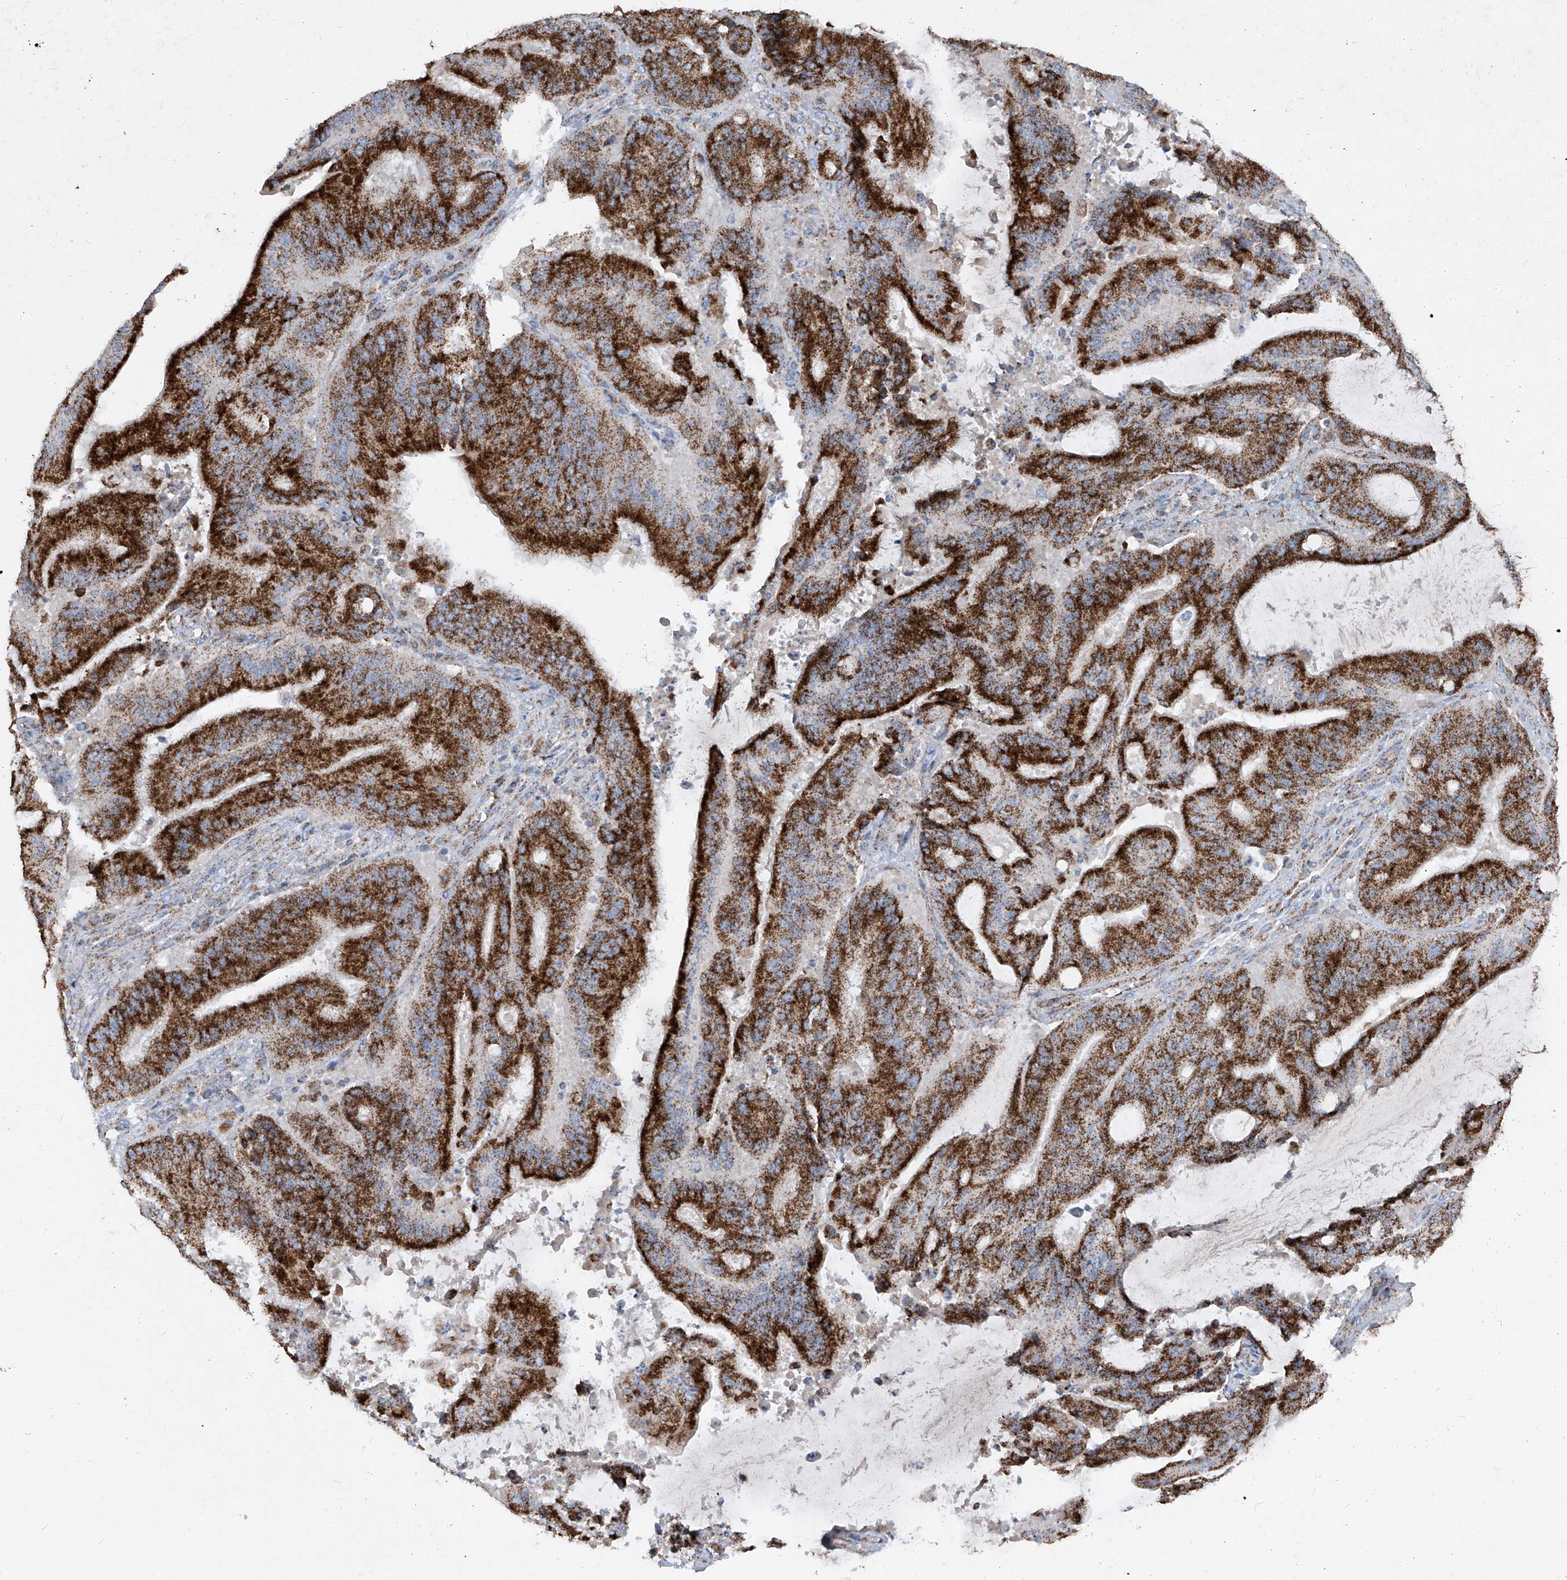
{"staining": {"intensity": "strong", "quantity": ">75%", "location": "cytoplasmic/membranous"}, "tissue": "liver cancer", "cell_type": "Tumor cells", "image_type": "cancer", "snomed": [{"axis": "morphology", "description": "Normal tissue, NOS"}, {"axis": "morphology", "description": "Cholangiocarcinoma"}, {"axis": "topography", "description": "Liver"}, {"axis": "topography", "description": "Peripheral nerve tissue"}], "caption": "Tumor cells show high levels of strong cytoplasmic/membranous expression in about >75% of cells in human liver cancer.", "gene": "ABCD3", "patient": {"sex": "female", "age": 73}}